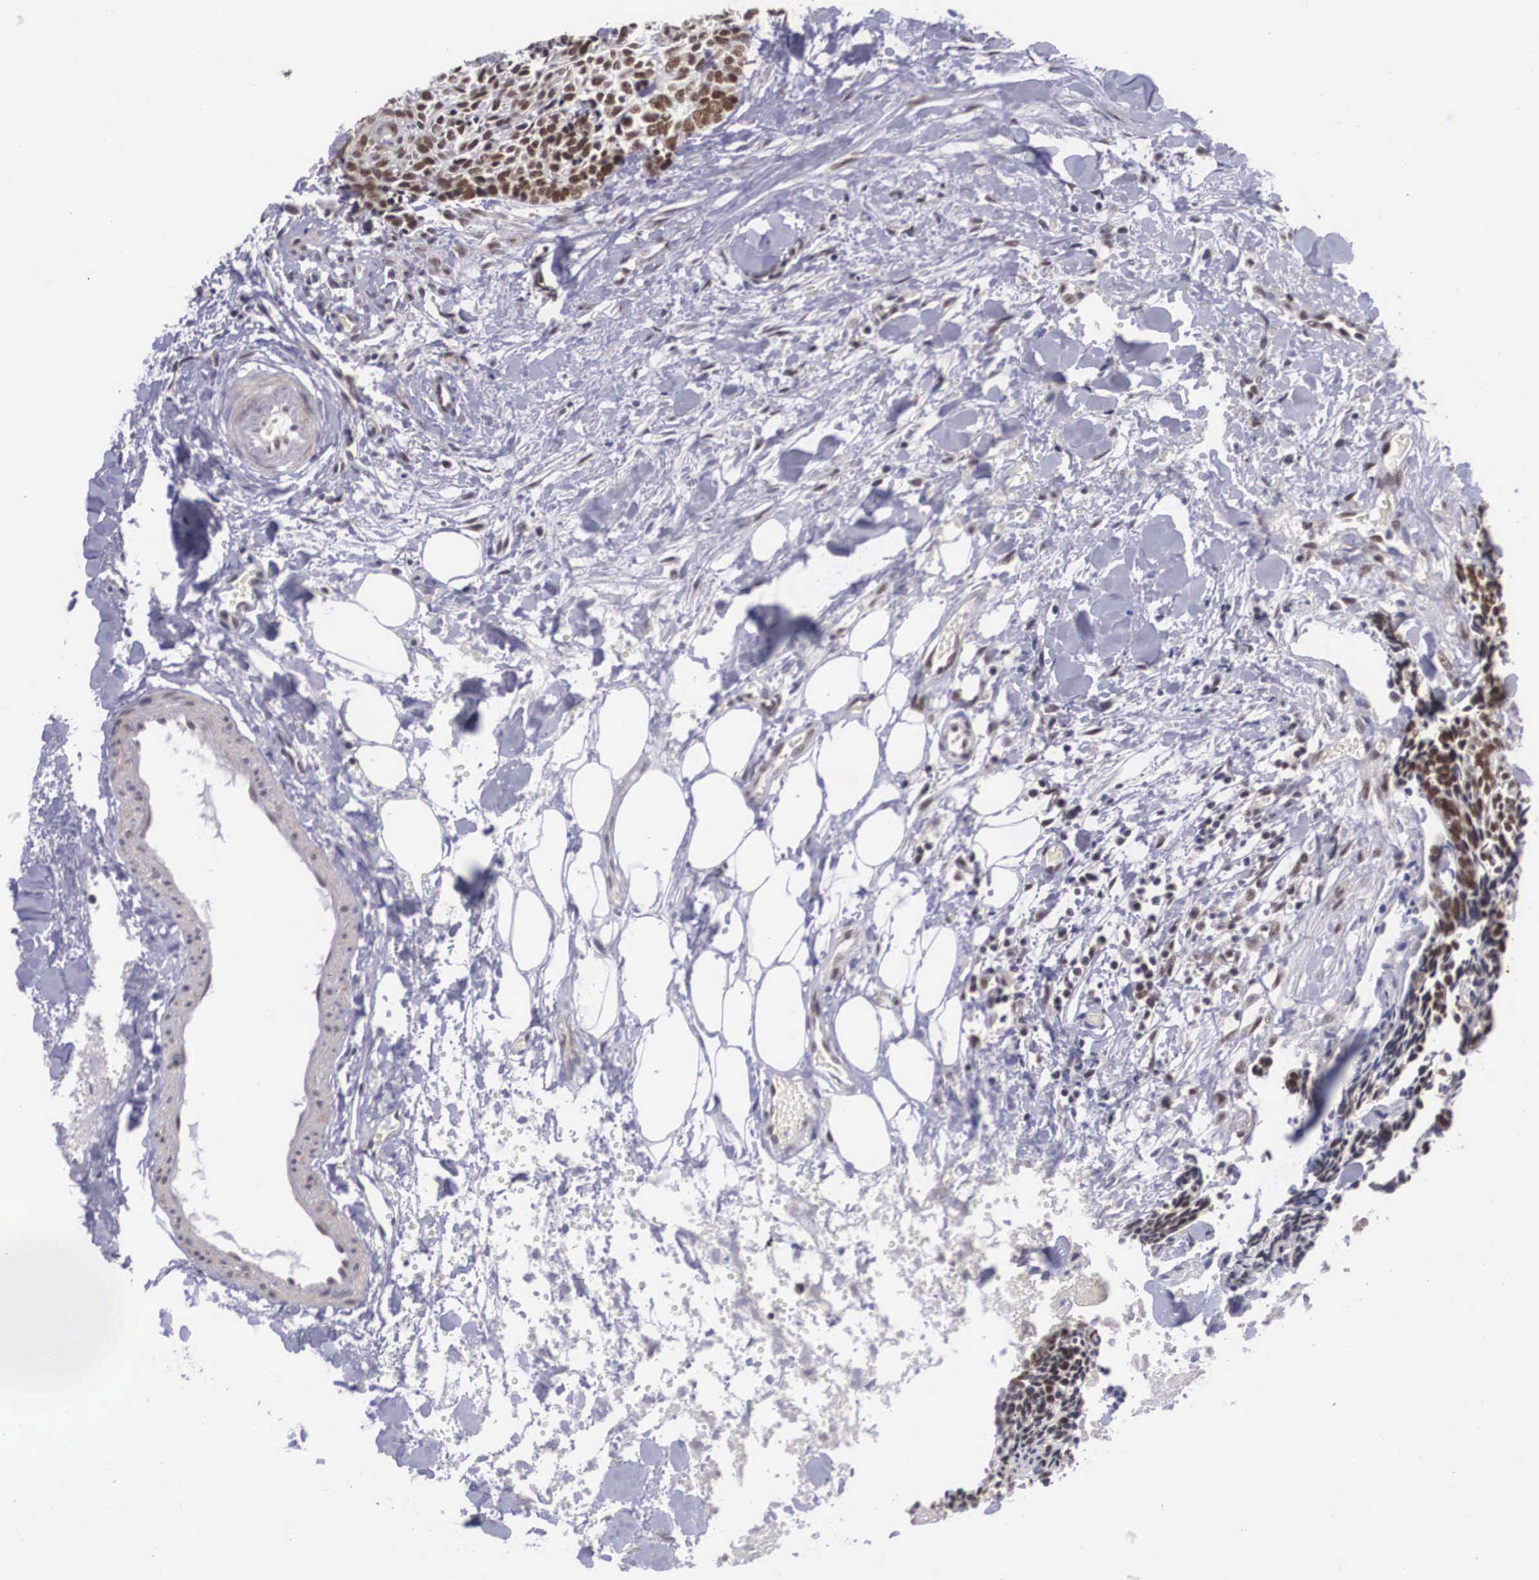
{"staining": {"intensity": "weak", "quantity": "25%-75%", "location": "nuclear"}, "tissue": "head and neck cancer", "cell_type": "Tumor cells", "image_type": "cancer", "snomed": [{"axis": "morphology", "description": "Squamous cell carcinoma, NOS"}, {"axis": "topography", "description": "Salivary gland"}, {"axis": "topography", "description": "Head-Neck"}], "caption": "This histopathology image displays IHC staining of squamous cell carcinoma (head and neck), with low weak nuclear staining in about 25%-75% of tumor cells.", "gene": "ZNF275", "patient": {"sex": "male", "age": 70}}